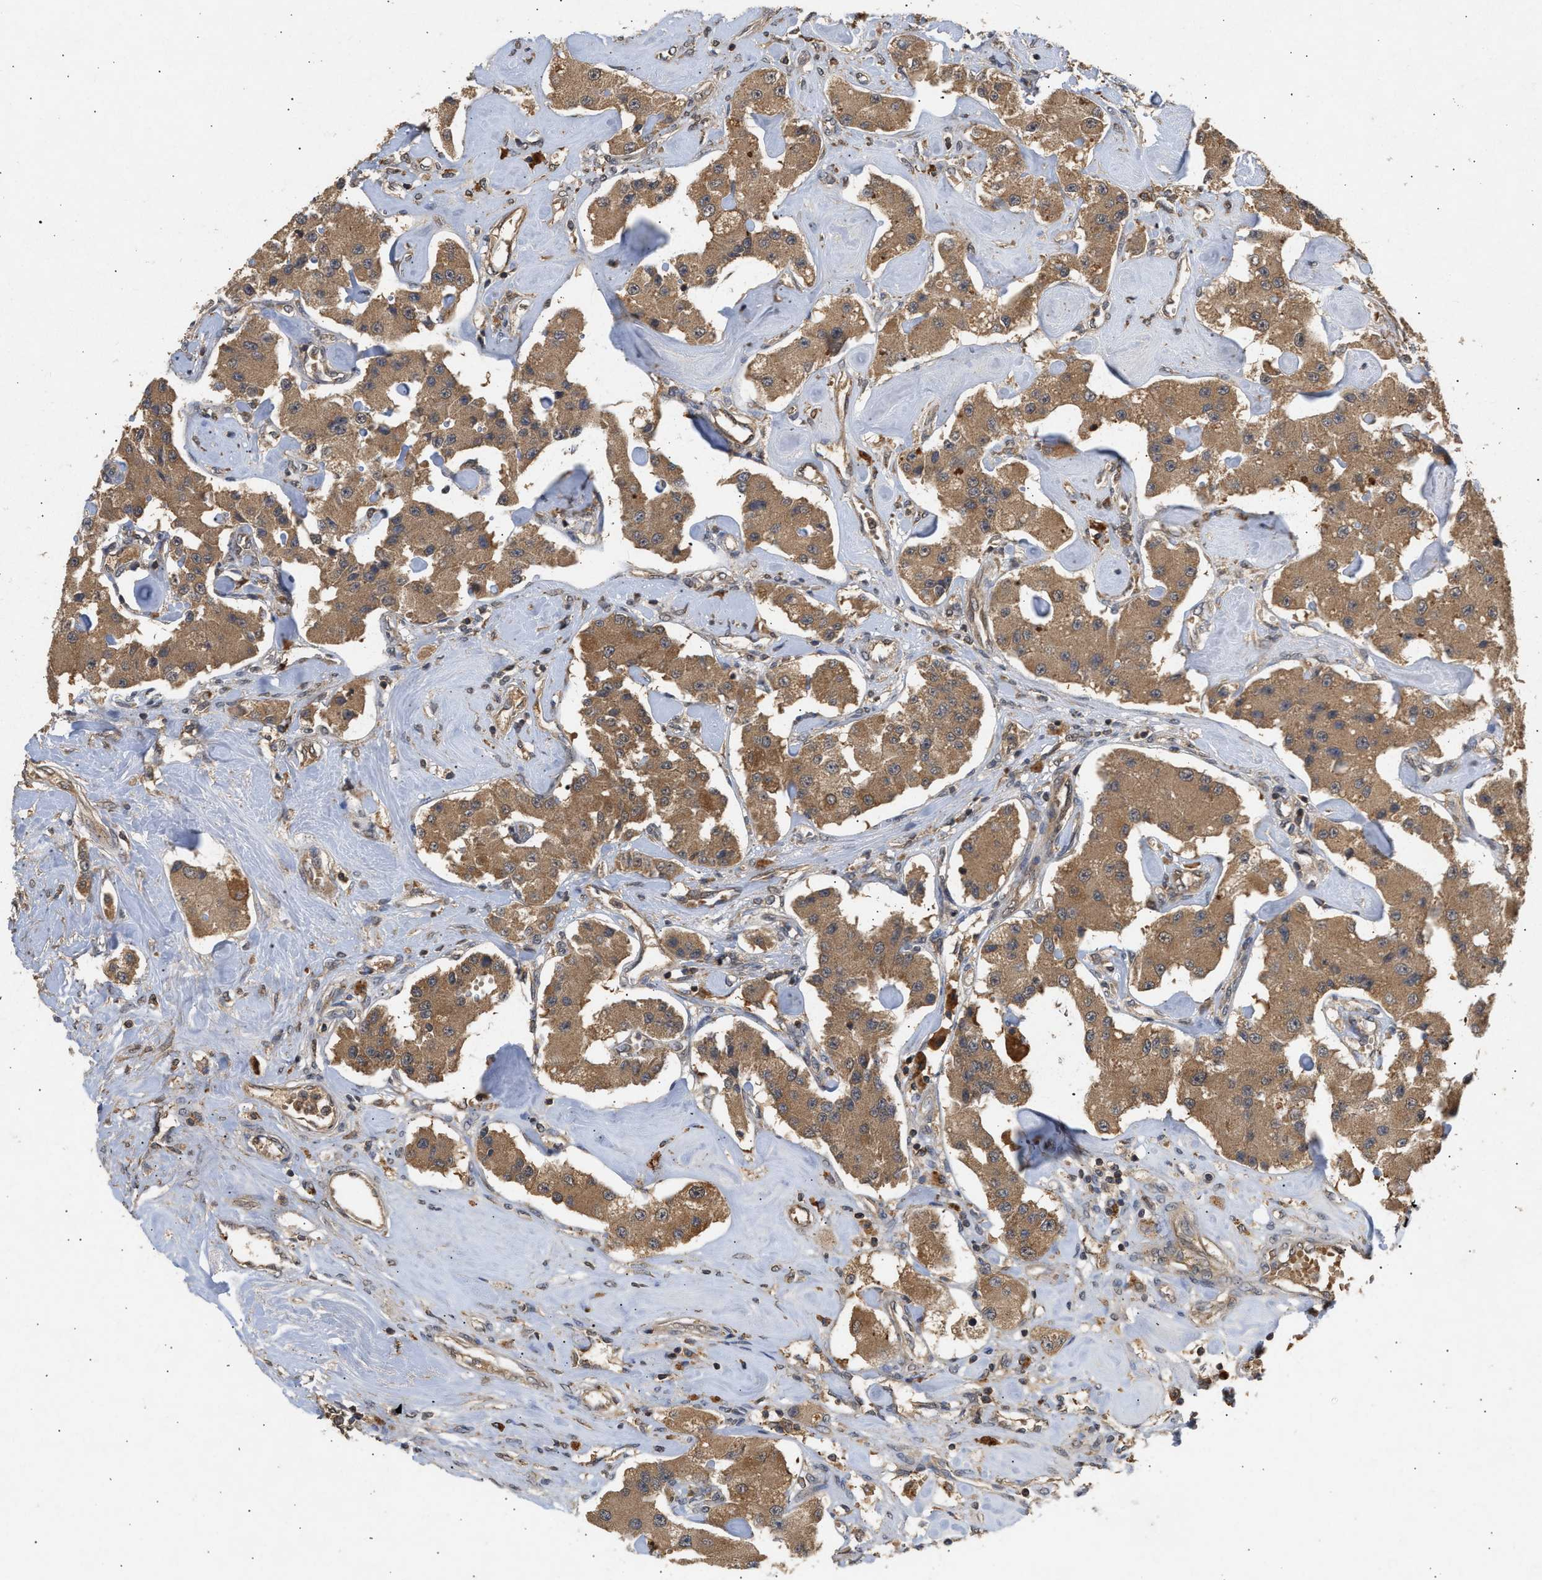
{"staining": {"intensity": "moderate", "quantity": ">75%", "location": "cytoplasmic/membranous"}, "tissue": "carcinoid", "cell_type": "Tumor cells", "image_type": "cancer", "snomed": [{"axis": "morphology", "description": "Carcinoid, malignant, NOS"}, {"axis": "topography", "description": "Pancreas"}], "caption": "Immunohistochemistry (IHC) (DAB) staining of human carcinoid exhibits moderate cytoplasmic/membranous protein expression in about >75% of tumor cells.", "gene": "FITM1", "patient": {"sex": "male", "age": 41}}